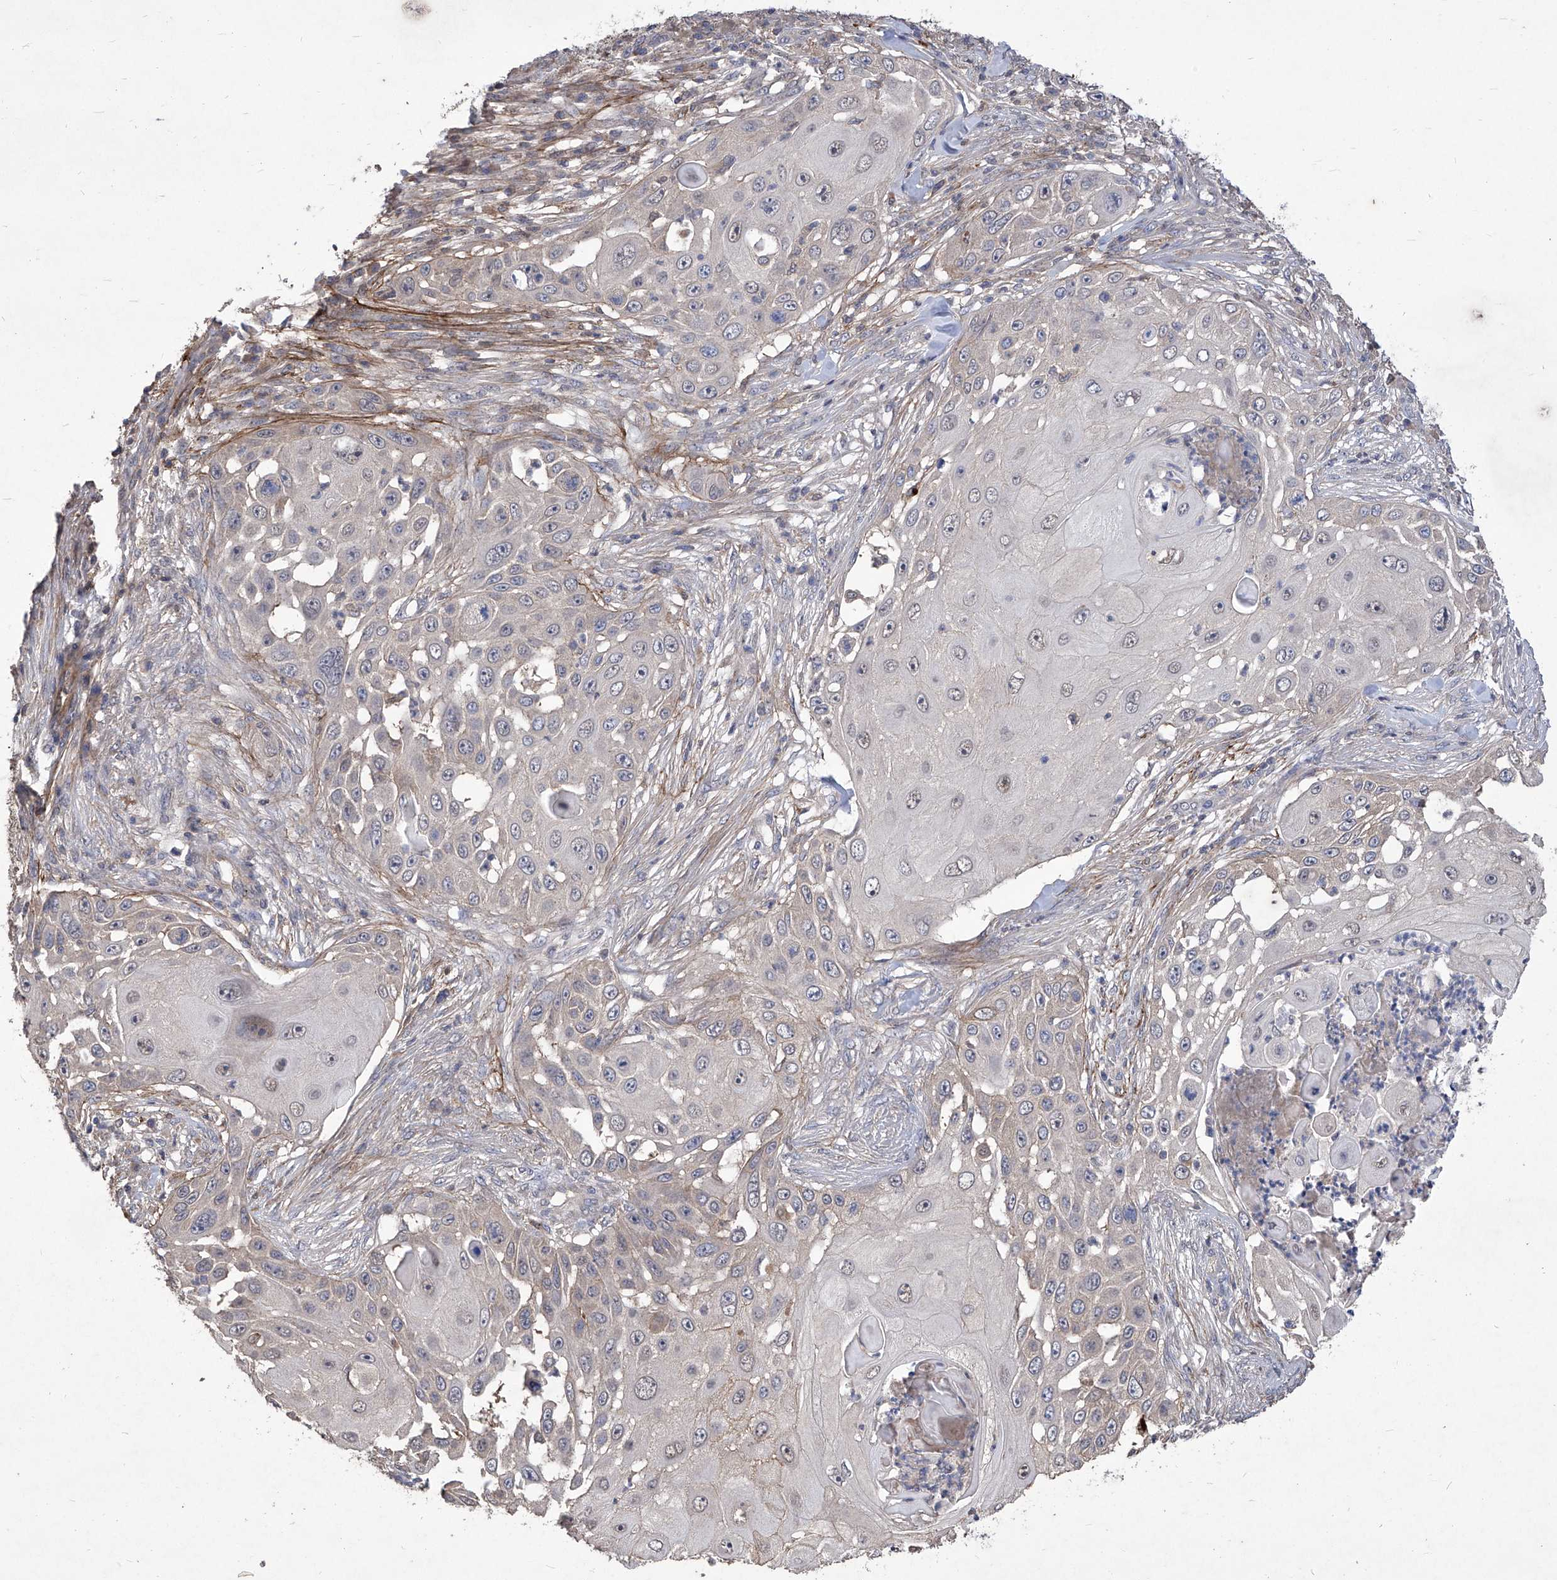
{"staining": {"intensity": "negative", "quantity": "none", "location": "none"}, "tissue": "skin cancer", "cell_type": "Tumor cells", "image_type": "cancer", "snomed": [{"axis": "morphology", "description": "Squamous cell carcinoma, NOS"}, {"axis": "topography", "description": "Skin"}], "caption": "This image is of skin squamous cell carcinoma stained with immunohistochemistry (IHC) to label a protein in brown with the nuclei are counter-stained blue. There is no positivity in tumor cells.", "gene": "TXNIP", "patient": {"sex": "female", "age": 44}}